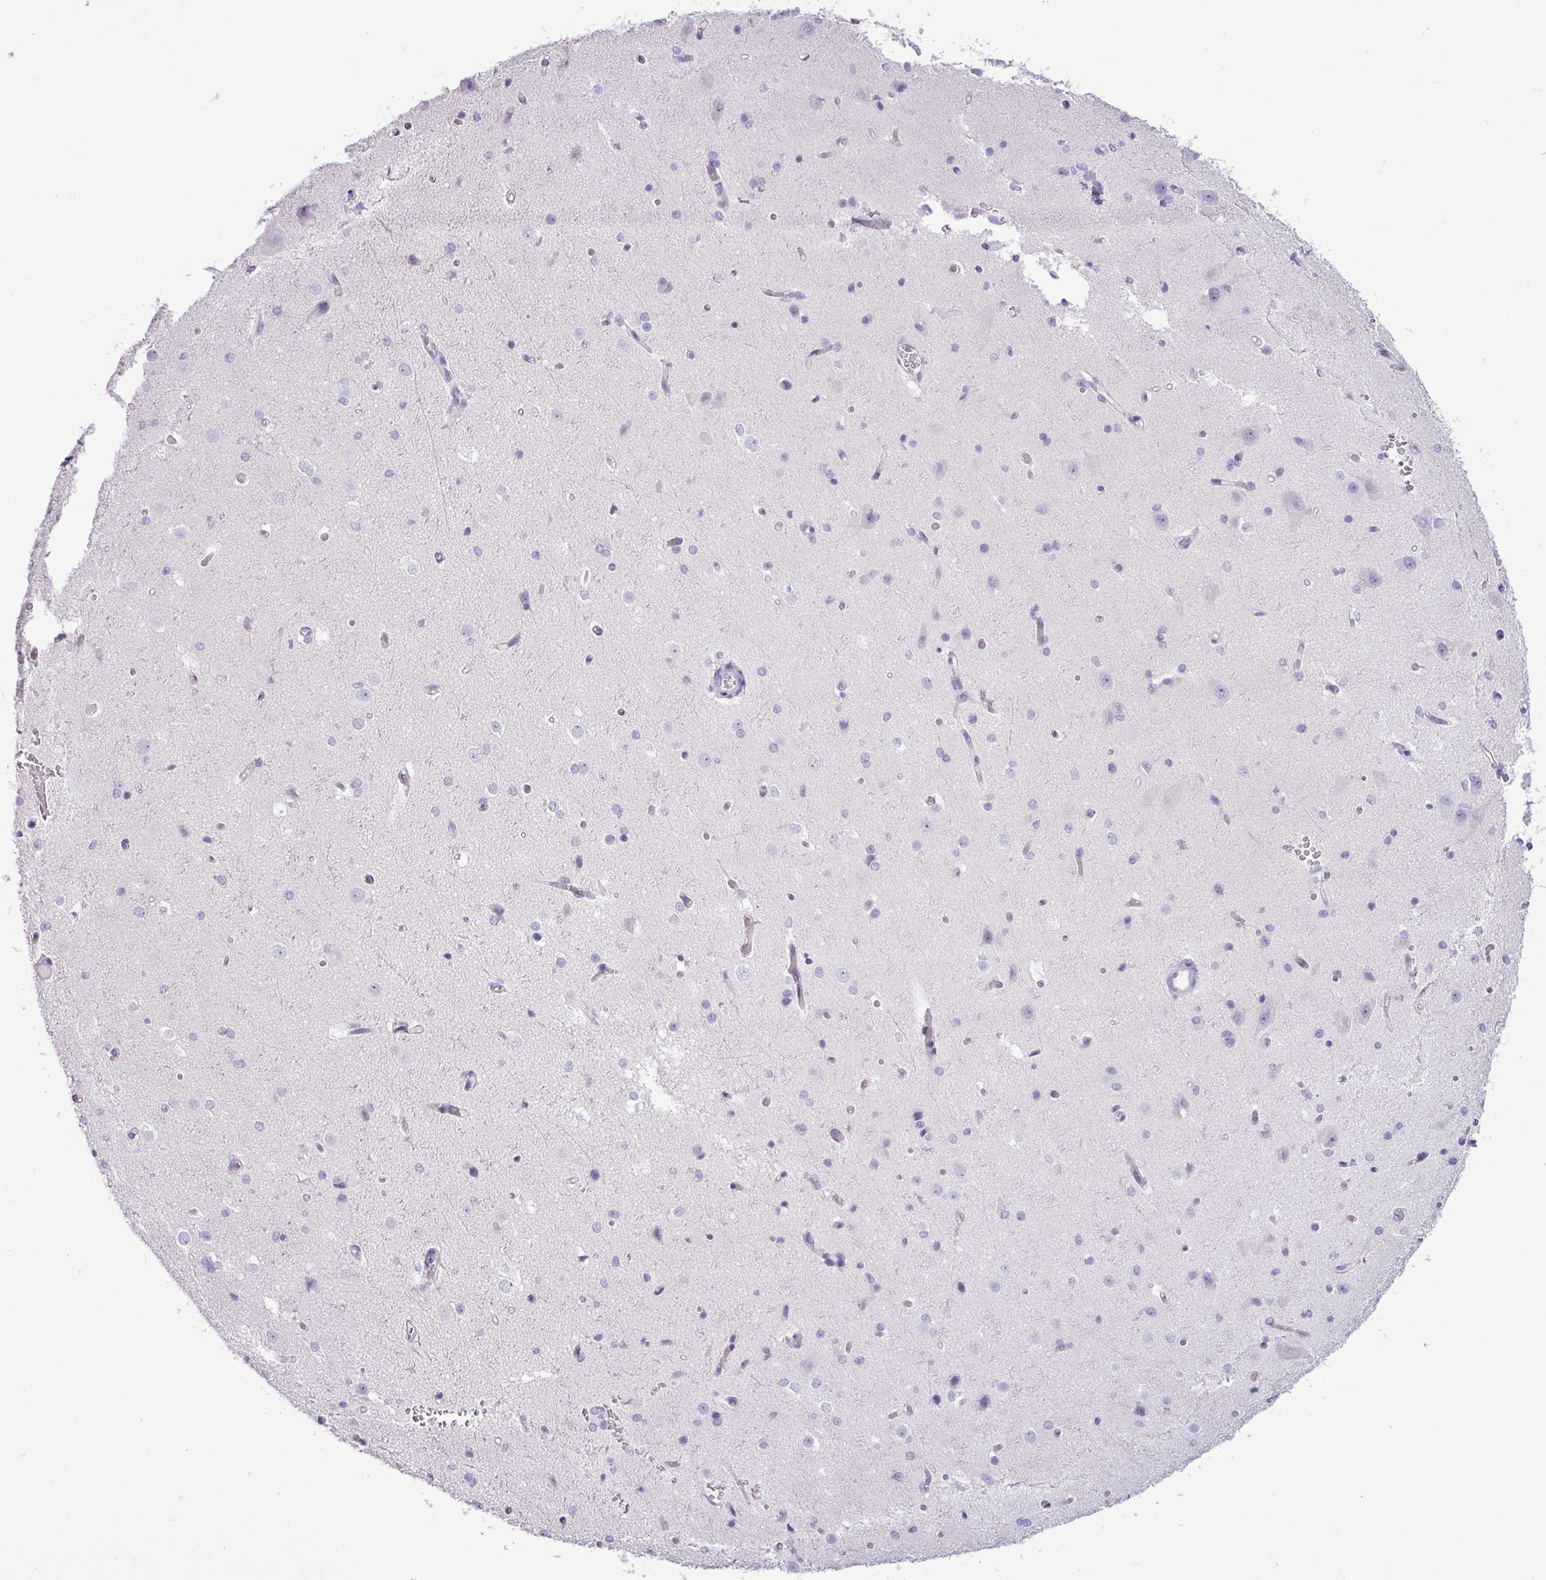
{"staining": {"intensity": "negative", "quantity": "none", "location": "none"}, "tissue": "cerebral cortex", "cell_type": "Endothelial cells", "image_type": "normal", "snomed": [{"axis": "morphology", "description": "Normal tissue, NOS"}, {"axis": "morphology", "description": "Inflammation, NOS"}, {"axis": "topography", "description": "Cerebral cortex"}], "caption": "Histopathology image shows no significant protein positivity in endothelial cells of unremarkable cerebral cortex.", "gene": "ALDH3A1", "patient": {"sex": "male", "age": 6}}